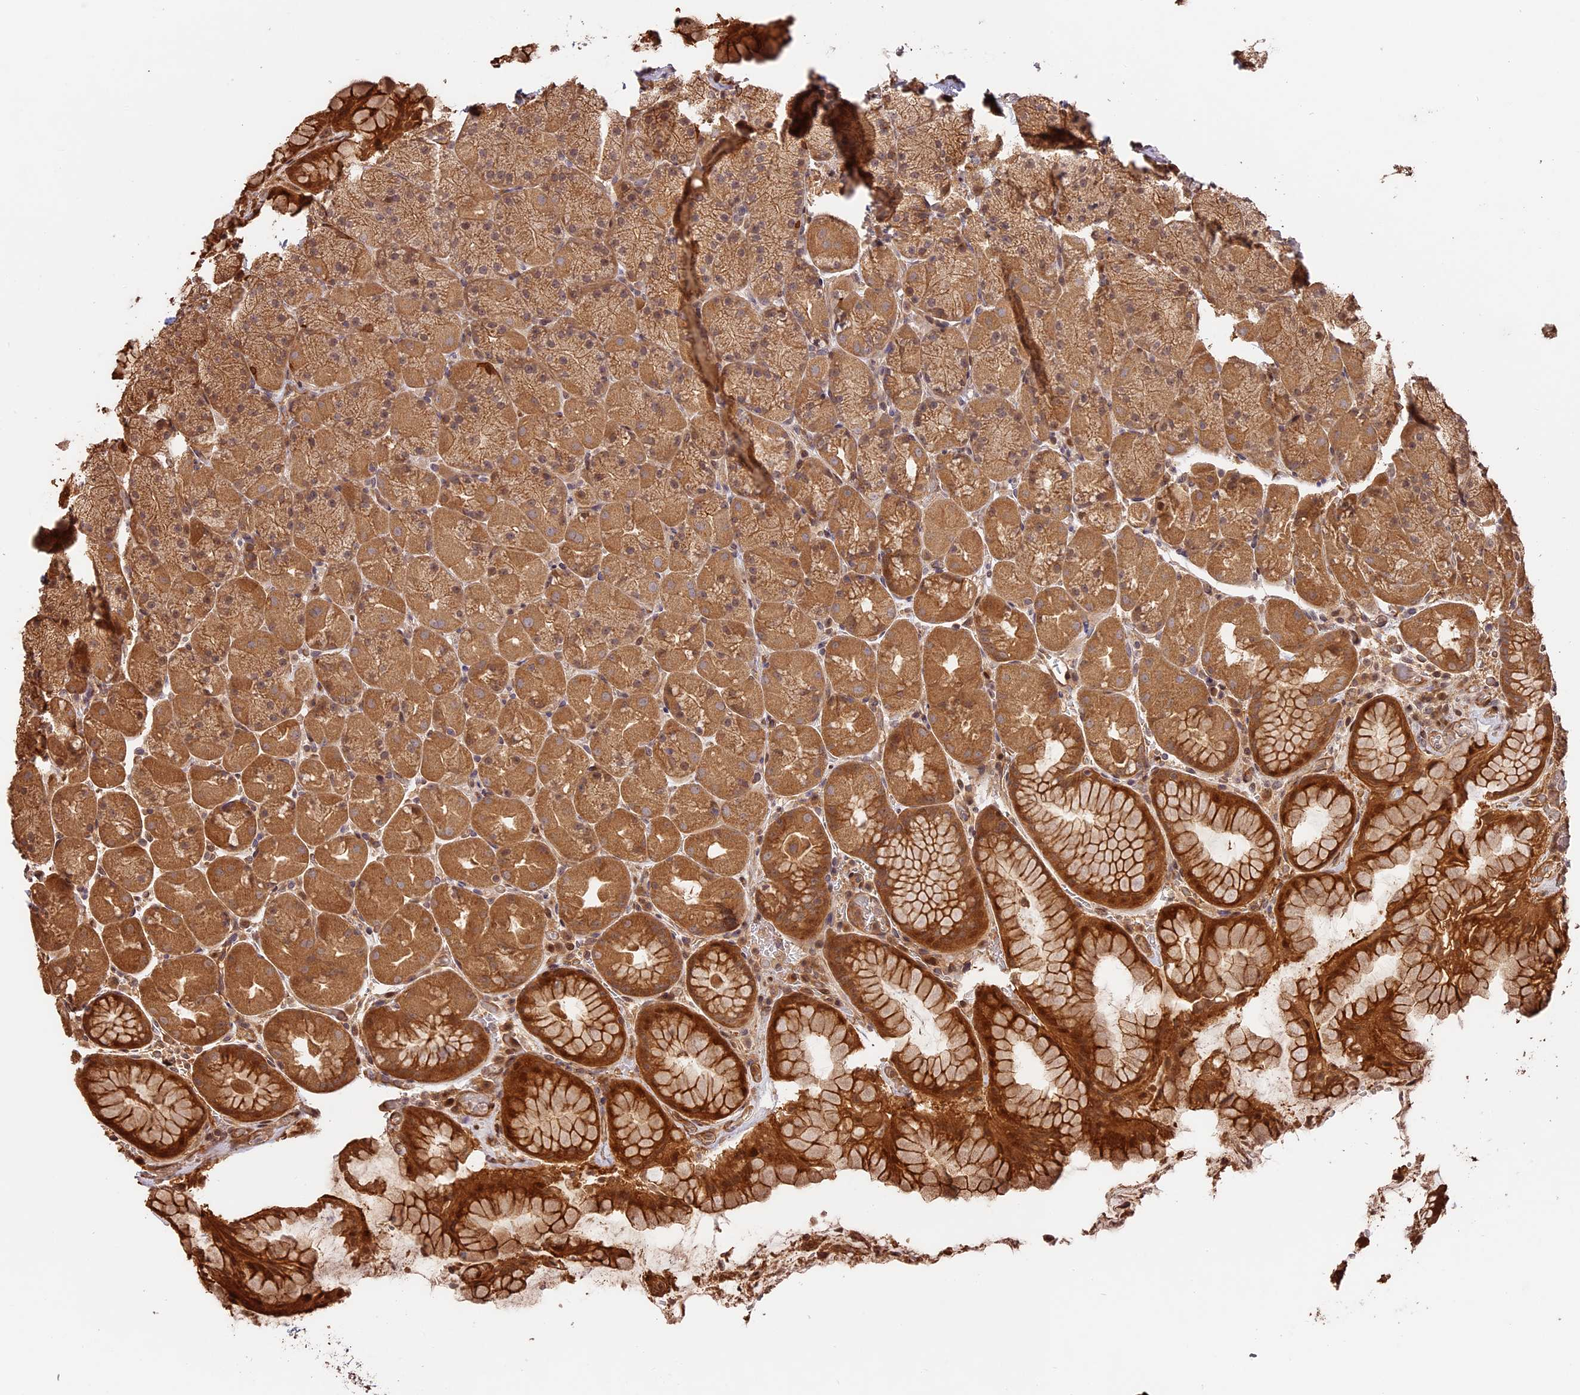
{"staining": {"intensity": "moderate", "quantity": ">75%", "location": "cytoplasmic/membranous"}, "tissue": "stomach", "cell_type": "Glandular cells", "image_type": "normal", "snomed": [{"axis": "morphology", "description": "Normal tissue, NOS"}, {"axis": "topography", "description": "Stomach, upper"}, {"axis": "topography", "description": "Stomach, lower"}], "caption": "An image showing moderate cytoplasmic/membranous positivity in approximately >75% of glandular cells in unremarkable stomach, as visualized by brown immunohistochemical staining.", "gene": "PPP1R37", "patient": {"sex": "male", "age": 67}}